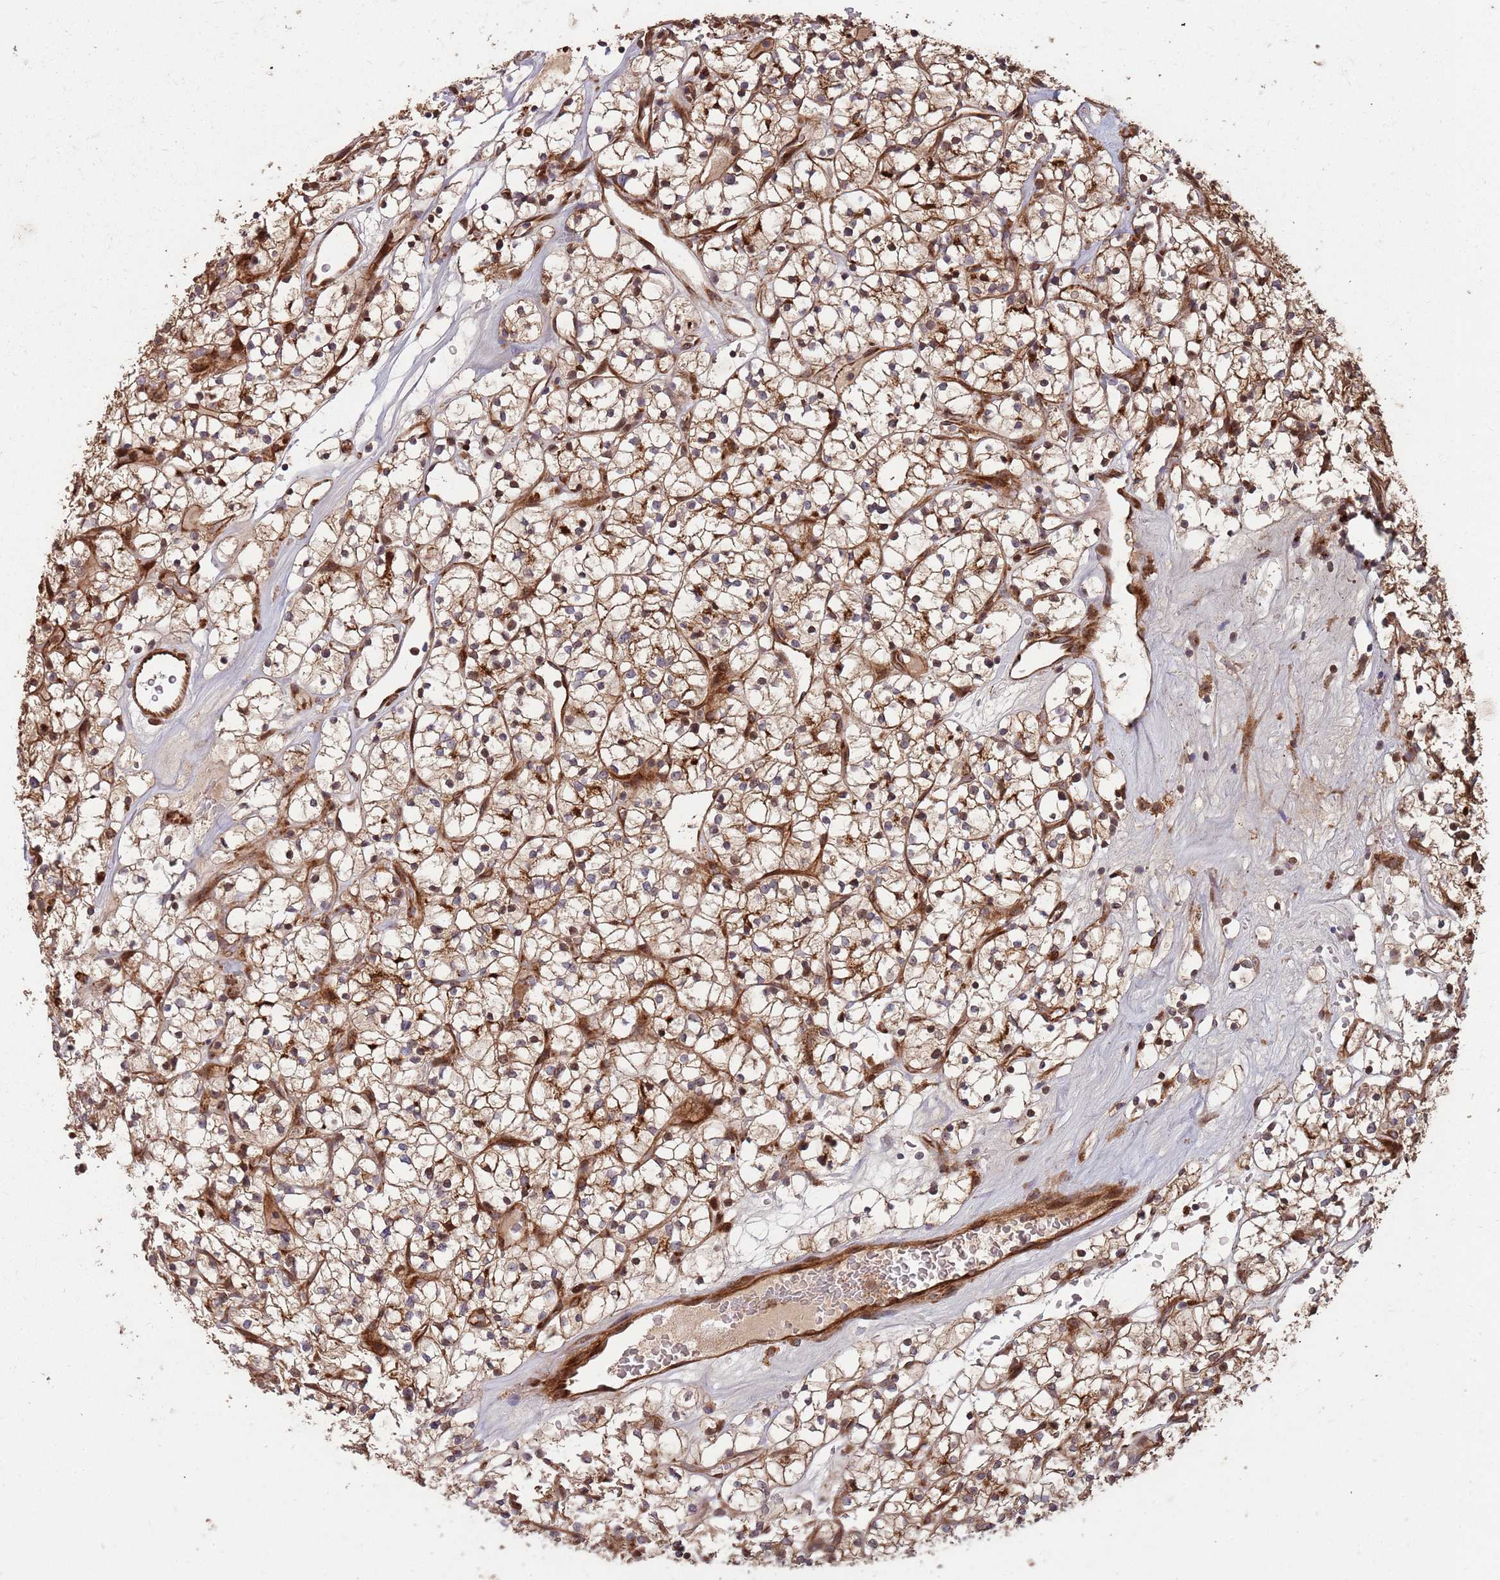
{"staining": {"intensity": "moderate", "quantity": ">75%", "location": "cytoplasmic/membranous,nuclear"}, "tissue": "renal cancer", "cell_type": "Tumor cells", "image_type": "cancer", "snomed": [{"axis": "morphology", "description": "Adenocarcinoma, NOS"}, {"axis": "topography", "description": "Kidney"}], "caption": "This is a photomicrograph of immunohistochemistry (IHC) staining of renal adenocarcinoma, which shows moderate expression in the cytoplasmic/membranous and nuclear of tumor cells.", "gene": "ZNF428", "patient": {"sex": "female", "age": 64}}